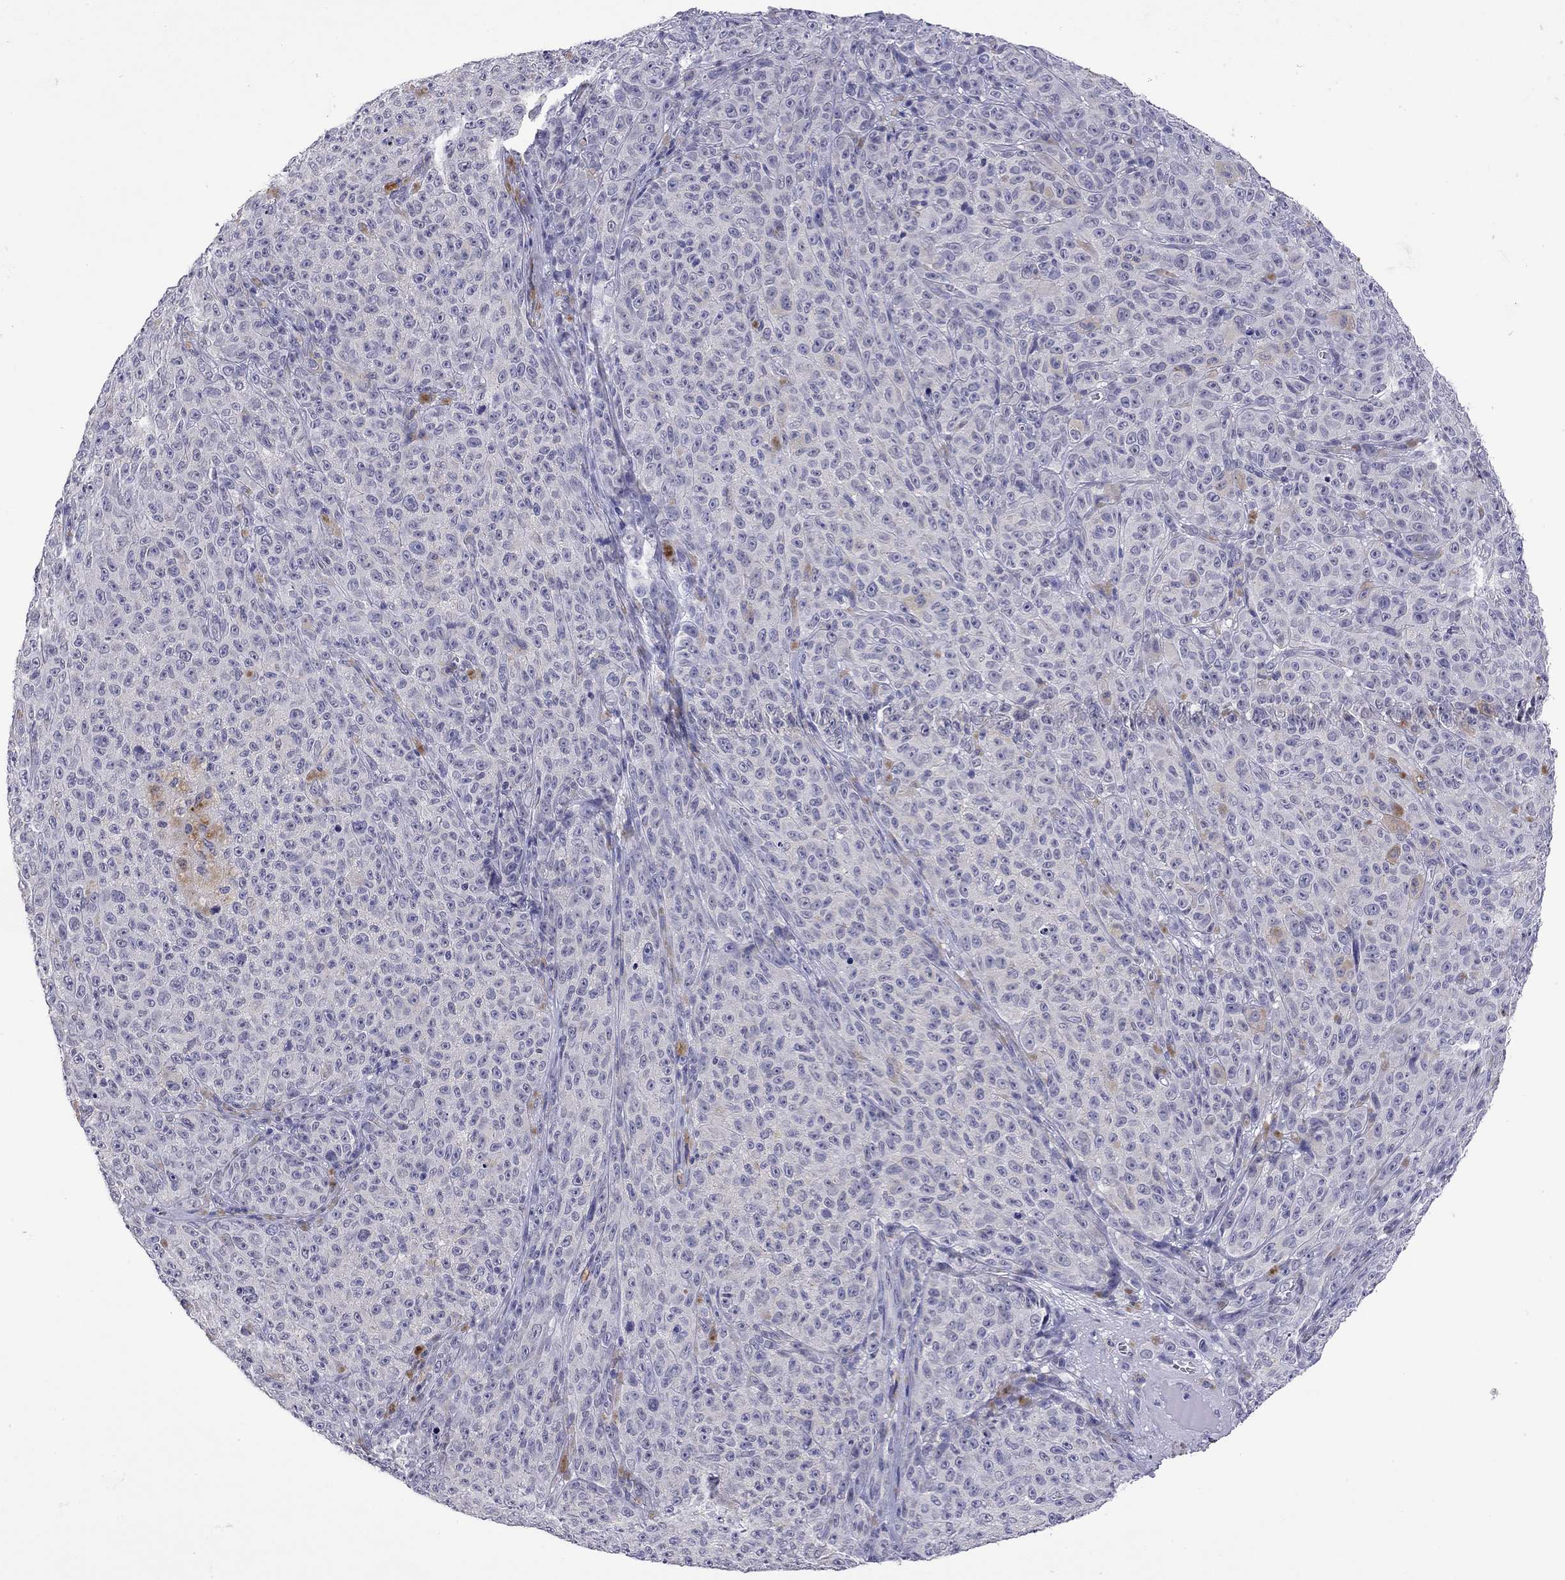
{"staining": {"intensity": "negative", "quantity": "none", "location": "none"}, "tissue": "melanoma", "cell_type": "Tumor cells", "image_type": "cancer", "snomed": [{"axis": "morphology", "description": "Malignant melanoma, NOS"}, {"axis": "topography", "description": "Skin"}], "caption": "This is a histopathology image of immunohistochemistry staining of melanoma, which shows no positivity in tumor cells.", "gene": "WNK3", "patient": {"sex": "female", "age": 82}}